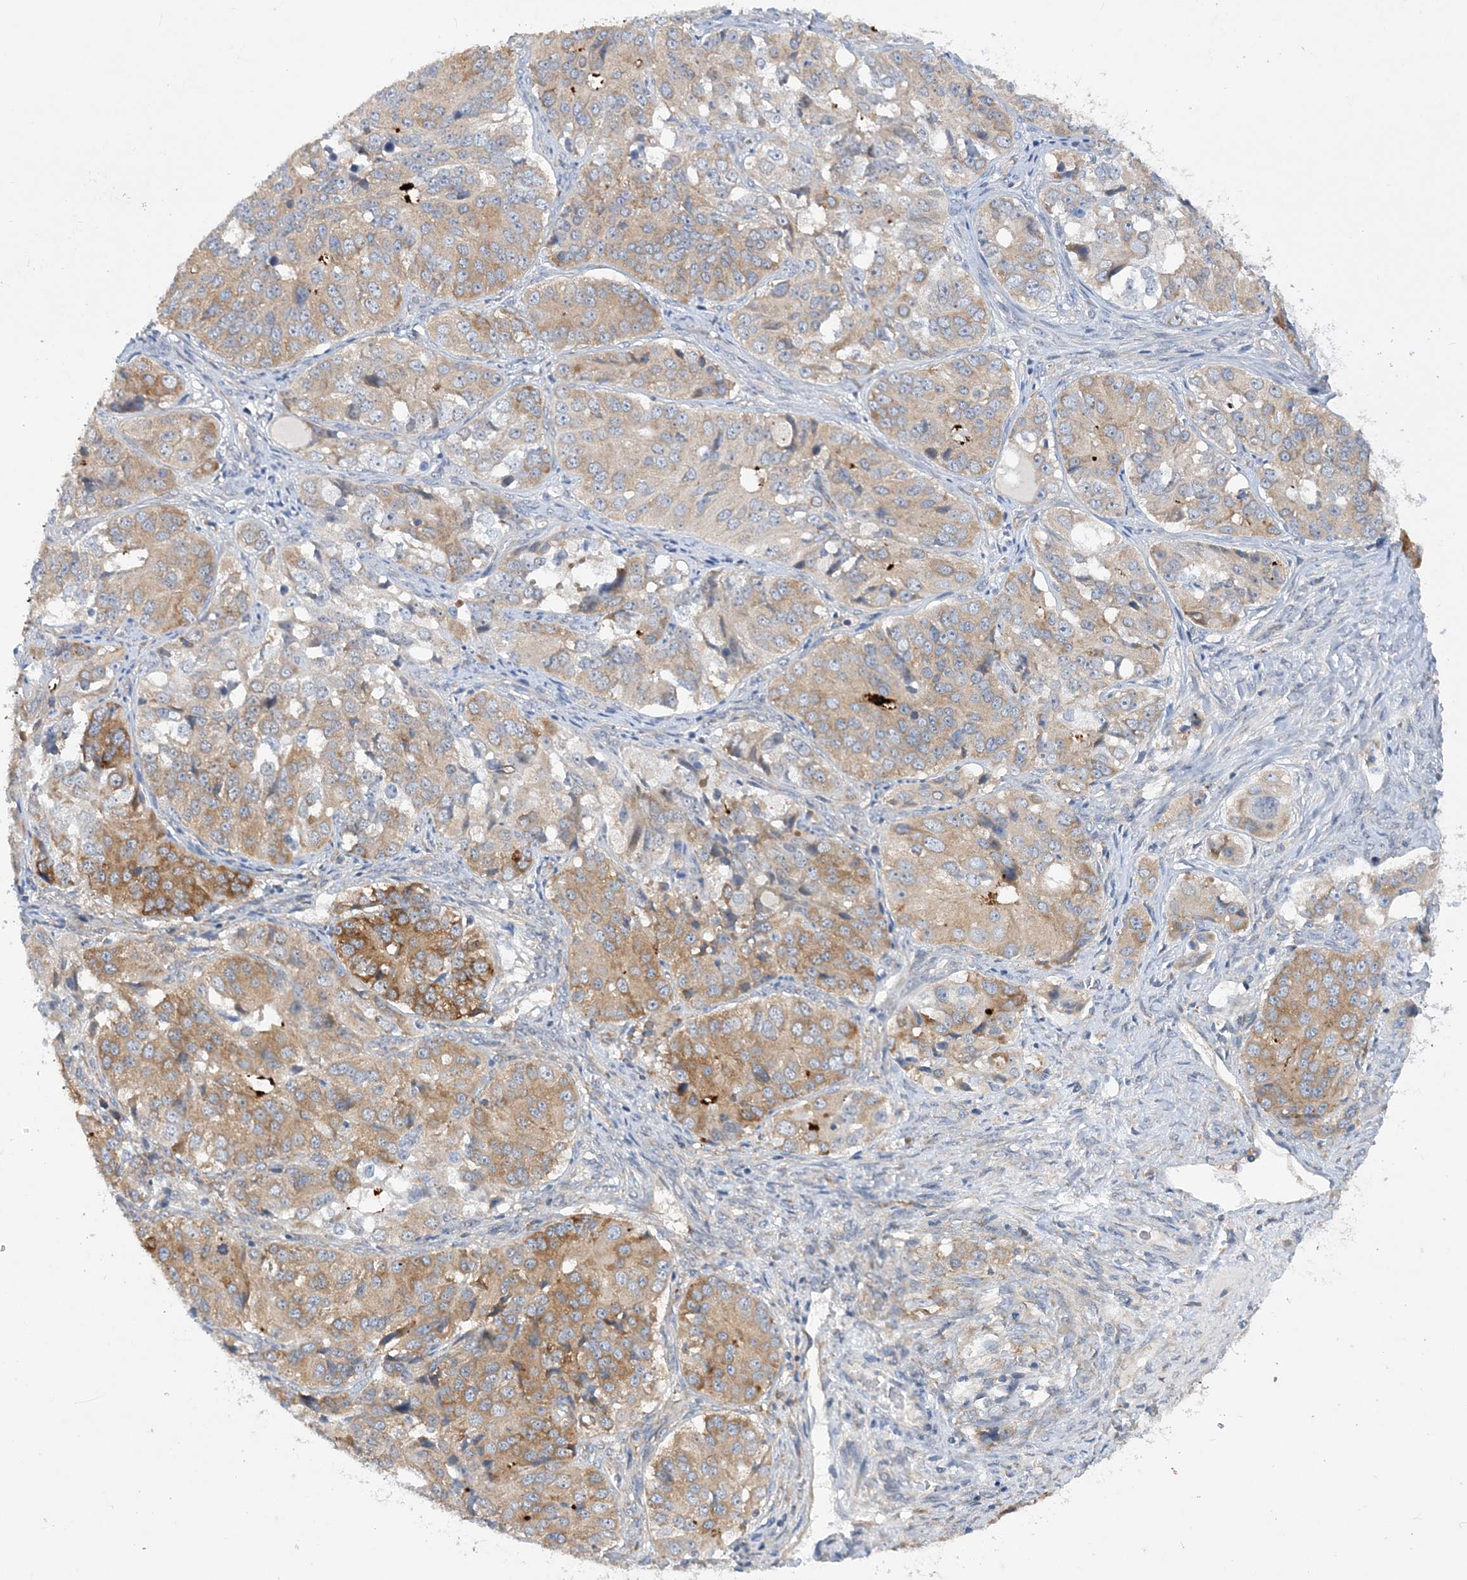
{"staining": {"intensity": "moderate", "quantity": ">75%", "location": "cytoplasmic/membranous"}, "tissue": "ovarian cancer", "cell_type": "Tumor cells", "image_type": "cancer", "snomed": [{"axis": "morphology", "description": "Carcinoma, endometroid"}, {"axis": "topography", "description": "Ovary"}], "caption": "IHC (DAB (3,3'-diaminobenzidine)) staining of ovarian cancer demonstrates moderate cytoplasmic/membranous protein positivity in approximately >75% of tumor cells.", "gene": "LARP4B", "patient": {"sex": "female", "age": 51}}